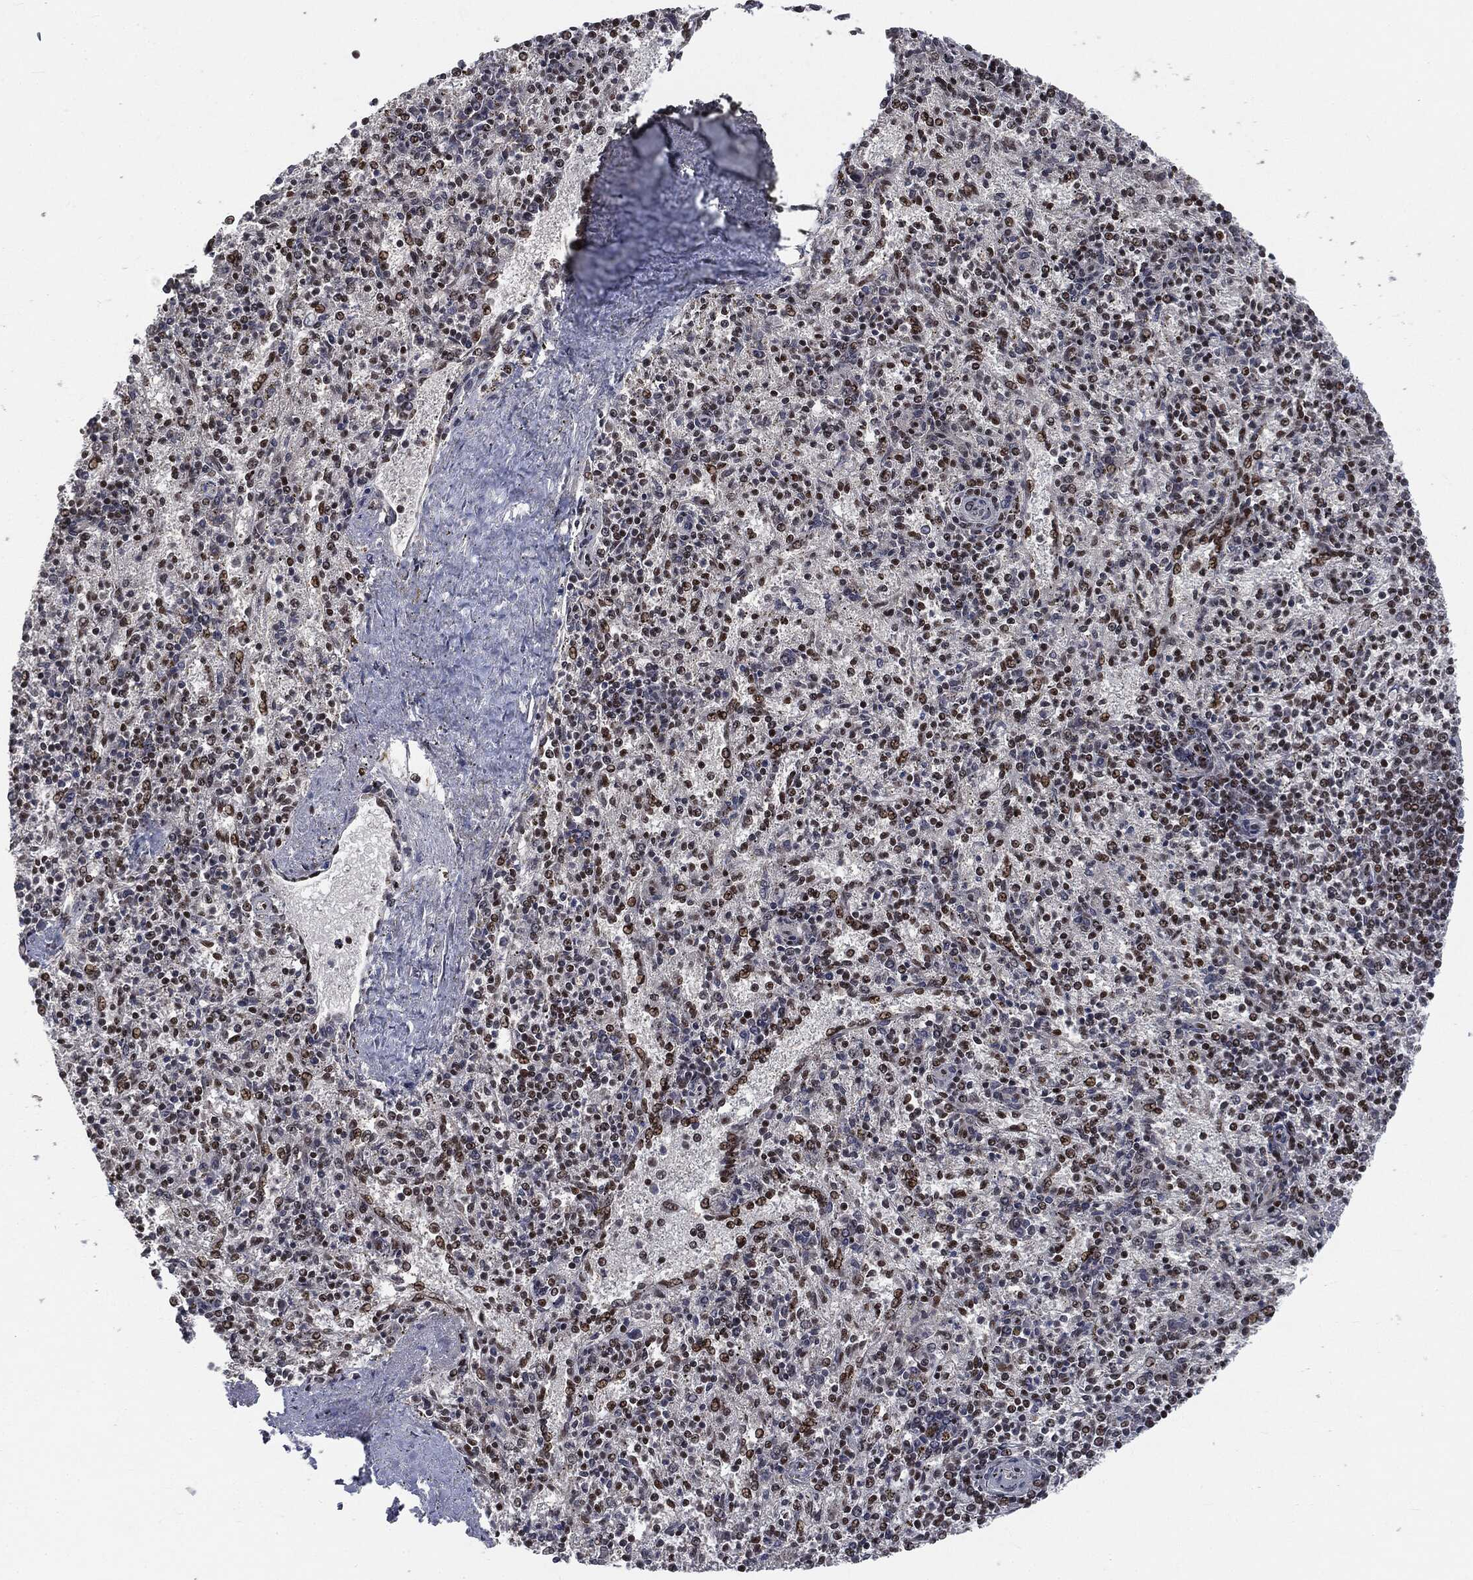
{"staining": {"intensity": "strong", "quantity": "25%-75%", "location": "nuclear"}, "tissue": "spleen", "cell_type": "Cells in red pulp", "image_type": "normal", "snomed": [{"axis": "morphology", "description": "Normal tissue, NOS"}, {"axis": "topography", "description": "Spleen"}], "caption": "Immunohistochemistry (IHC) (DAB) staining of normal human spleen reveals strong nuclear protein expression in about 25%-75% of cells in red pulp. Immunohistochemistry stains the protein in brown and the nuclei are stained blue.", "gene": "DPH2", "patient": {"sex": "female", "age": 37}}